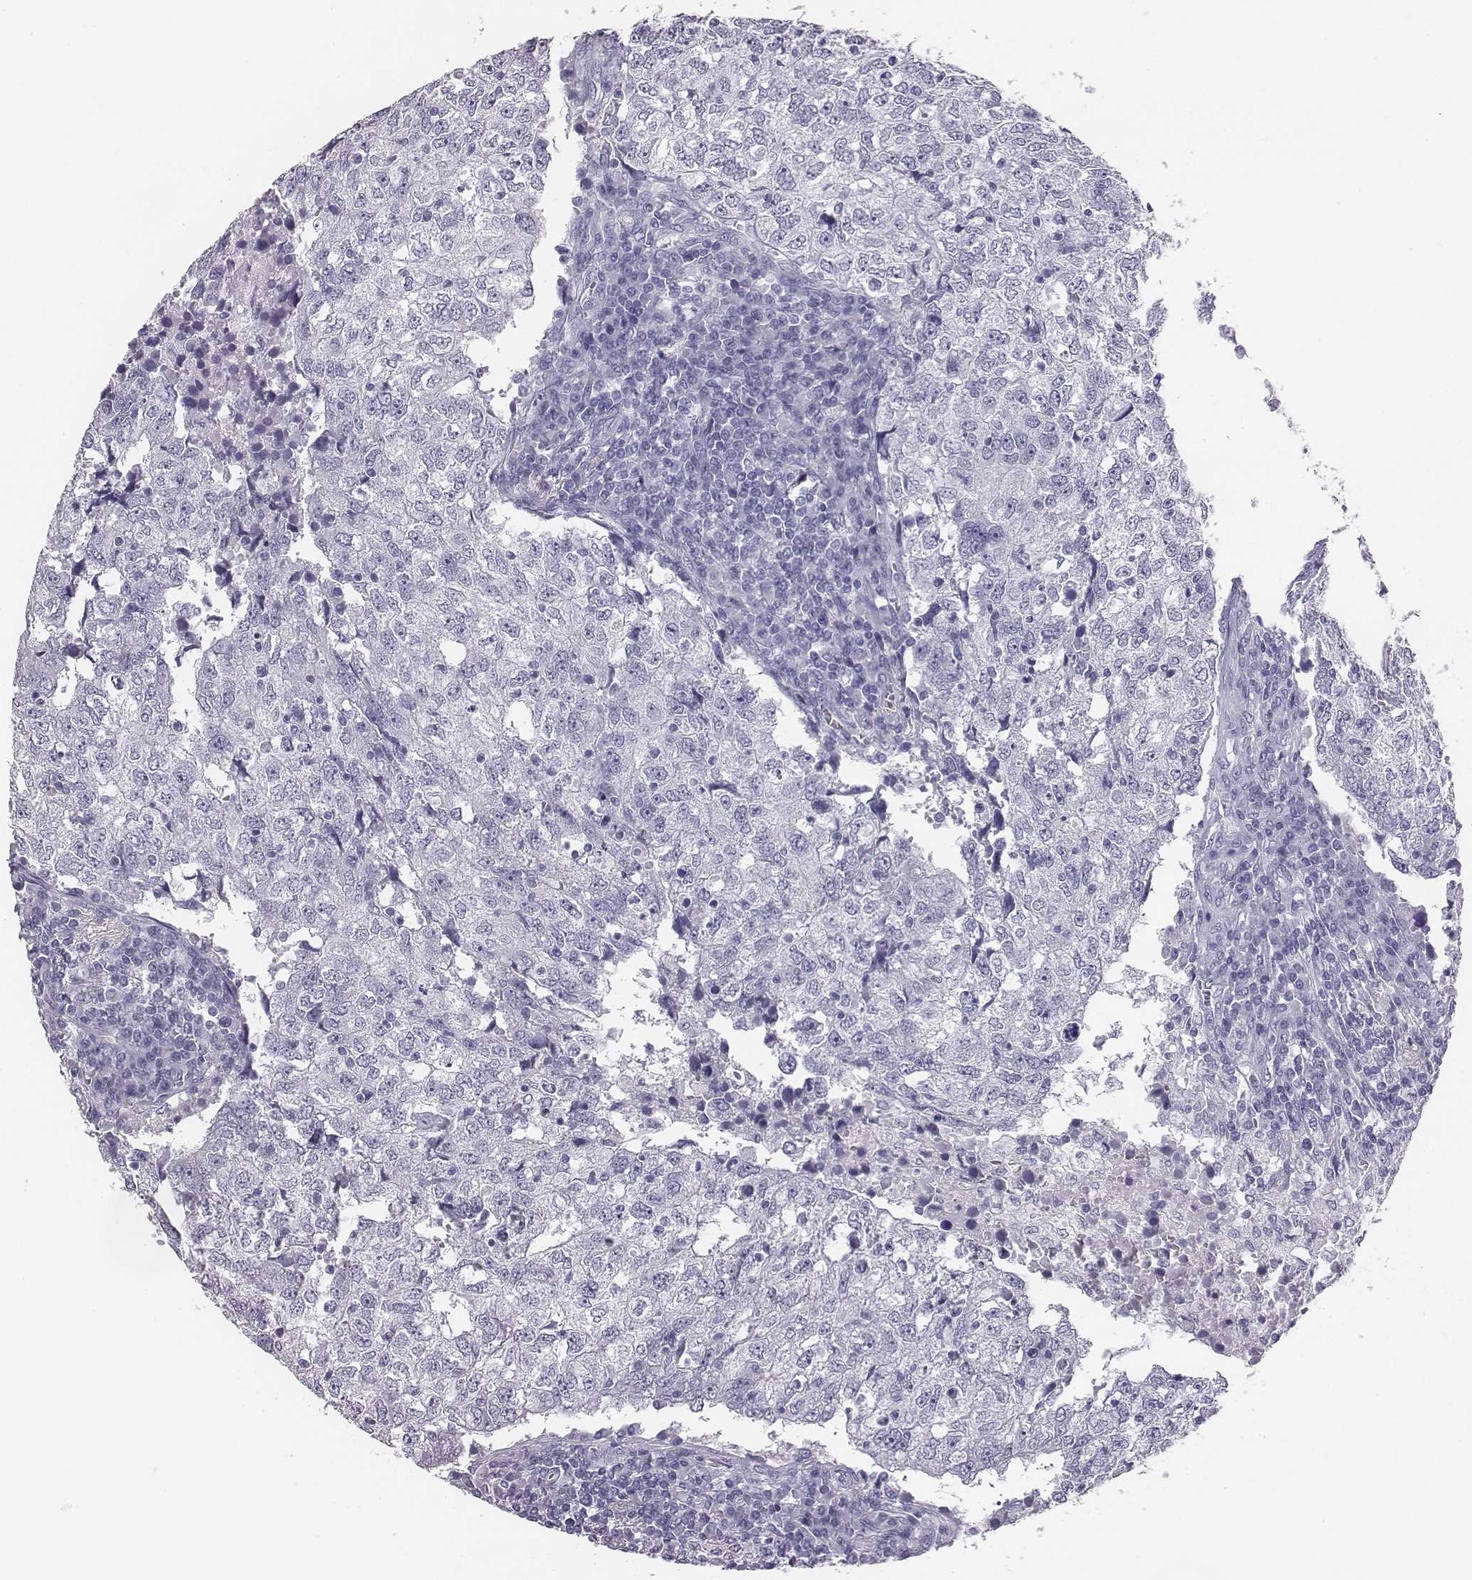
{"staining": {"intensity": "negative", "quantity": "none", "location": "none"}, "tissue": "breast cancer", "cell_type": "Tumor cells", "image_type": "cancer", "snomed": [{"axis": "morphology", "description": "Duct carcinoma"}, {"axis": "topography", "description": "Breast"}], "caption": "Breast cancer was stained to show a protein in brown. There is no significant expression in tumor cells.", "gene": "ACOD1", "patient": {"sex": "female", "age": 30}}